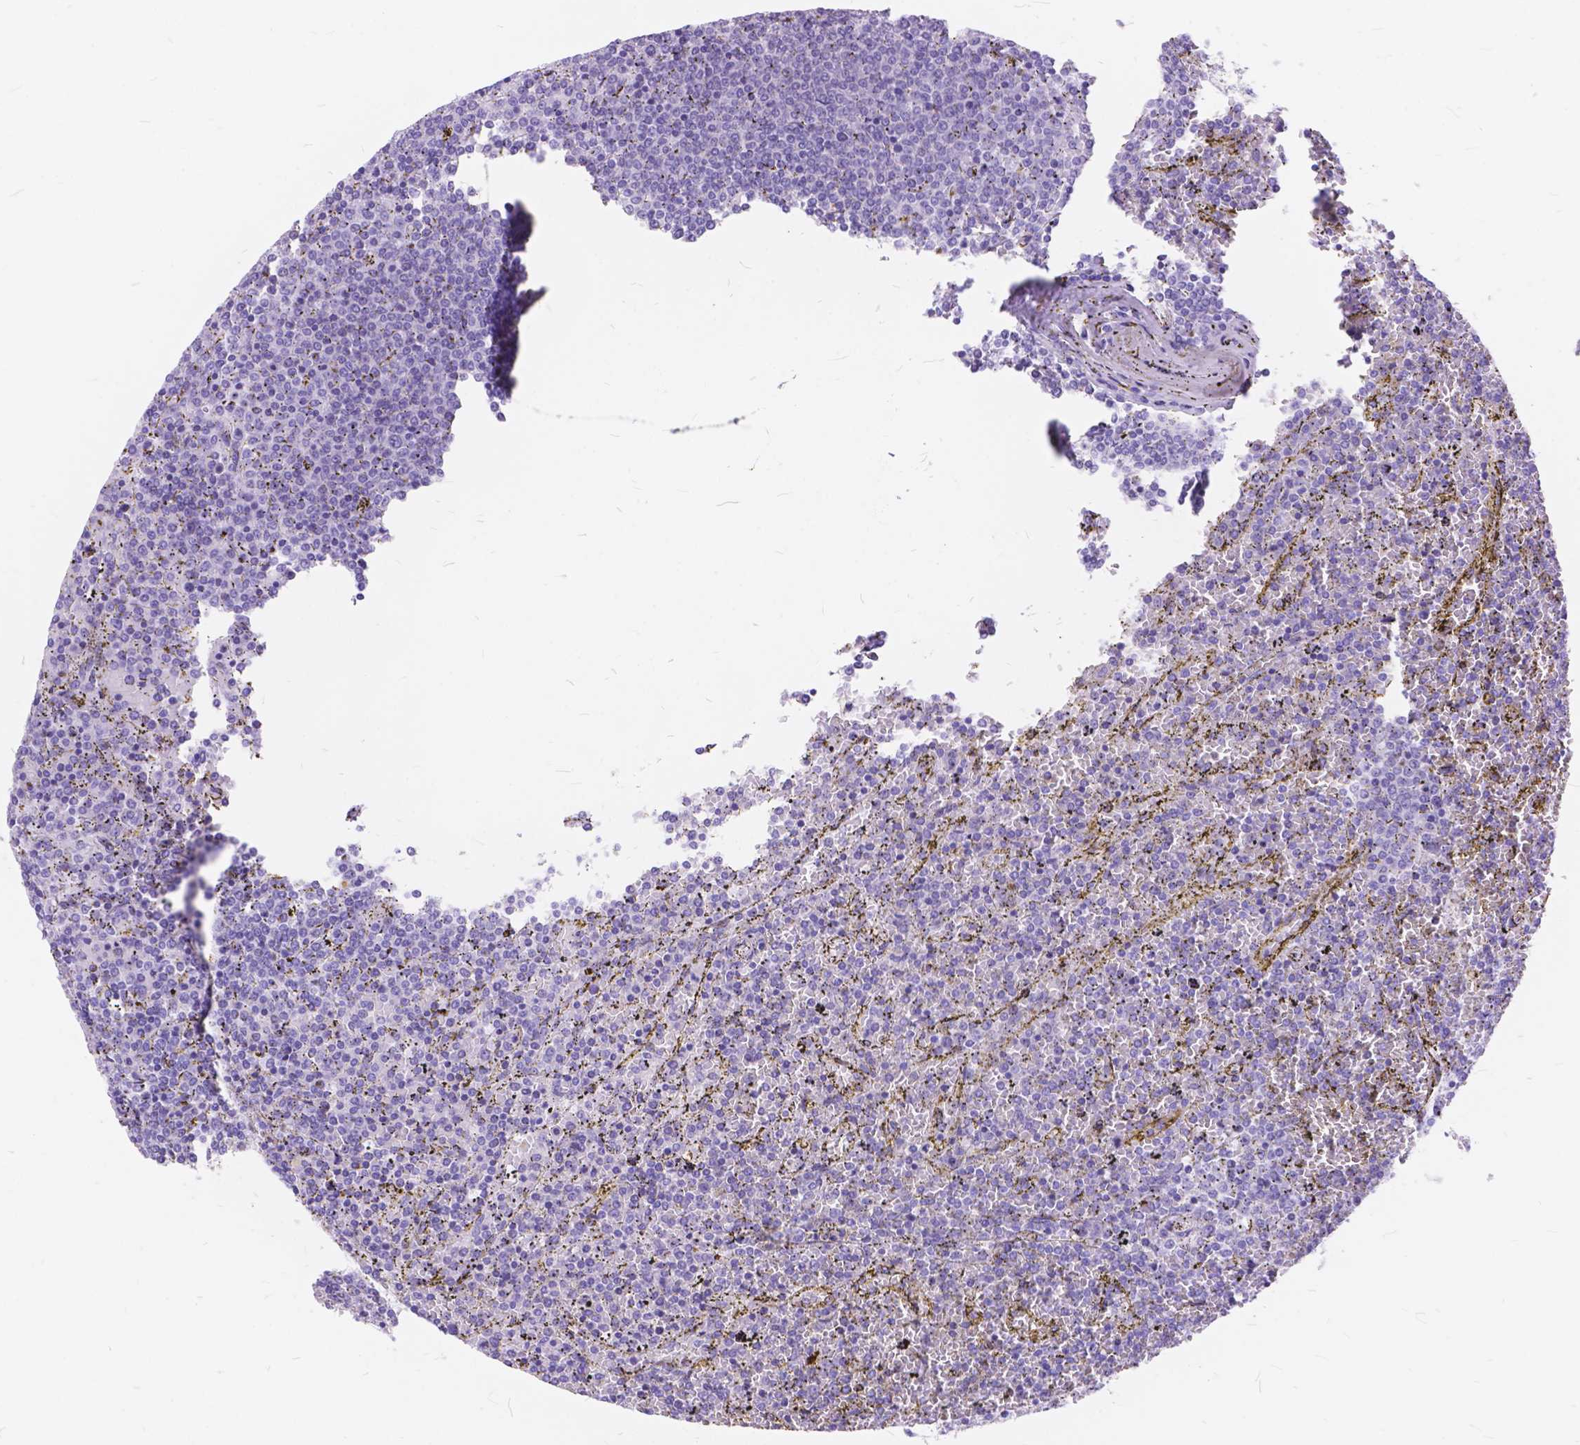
{"staining": {"intensity": "negative", "quantity": "none", "location": "none"}, "tissue": "lymphoma", "cell_type": "Tumor cells", "image_type": "cancer", "snomed": [{"axis": "morphology", "description": "Malignant lymphoma, non-Hodgkin's type, Low grade"}, {"axis": "topography", "description": "Spleen"}], "caption": "Tumor cells show no significant protein expression in lymphoma.", "gene": "FOXL2", "patient": {"sex": "female", "age": 77}}